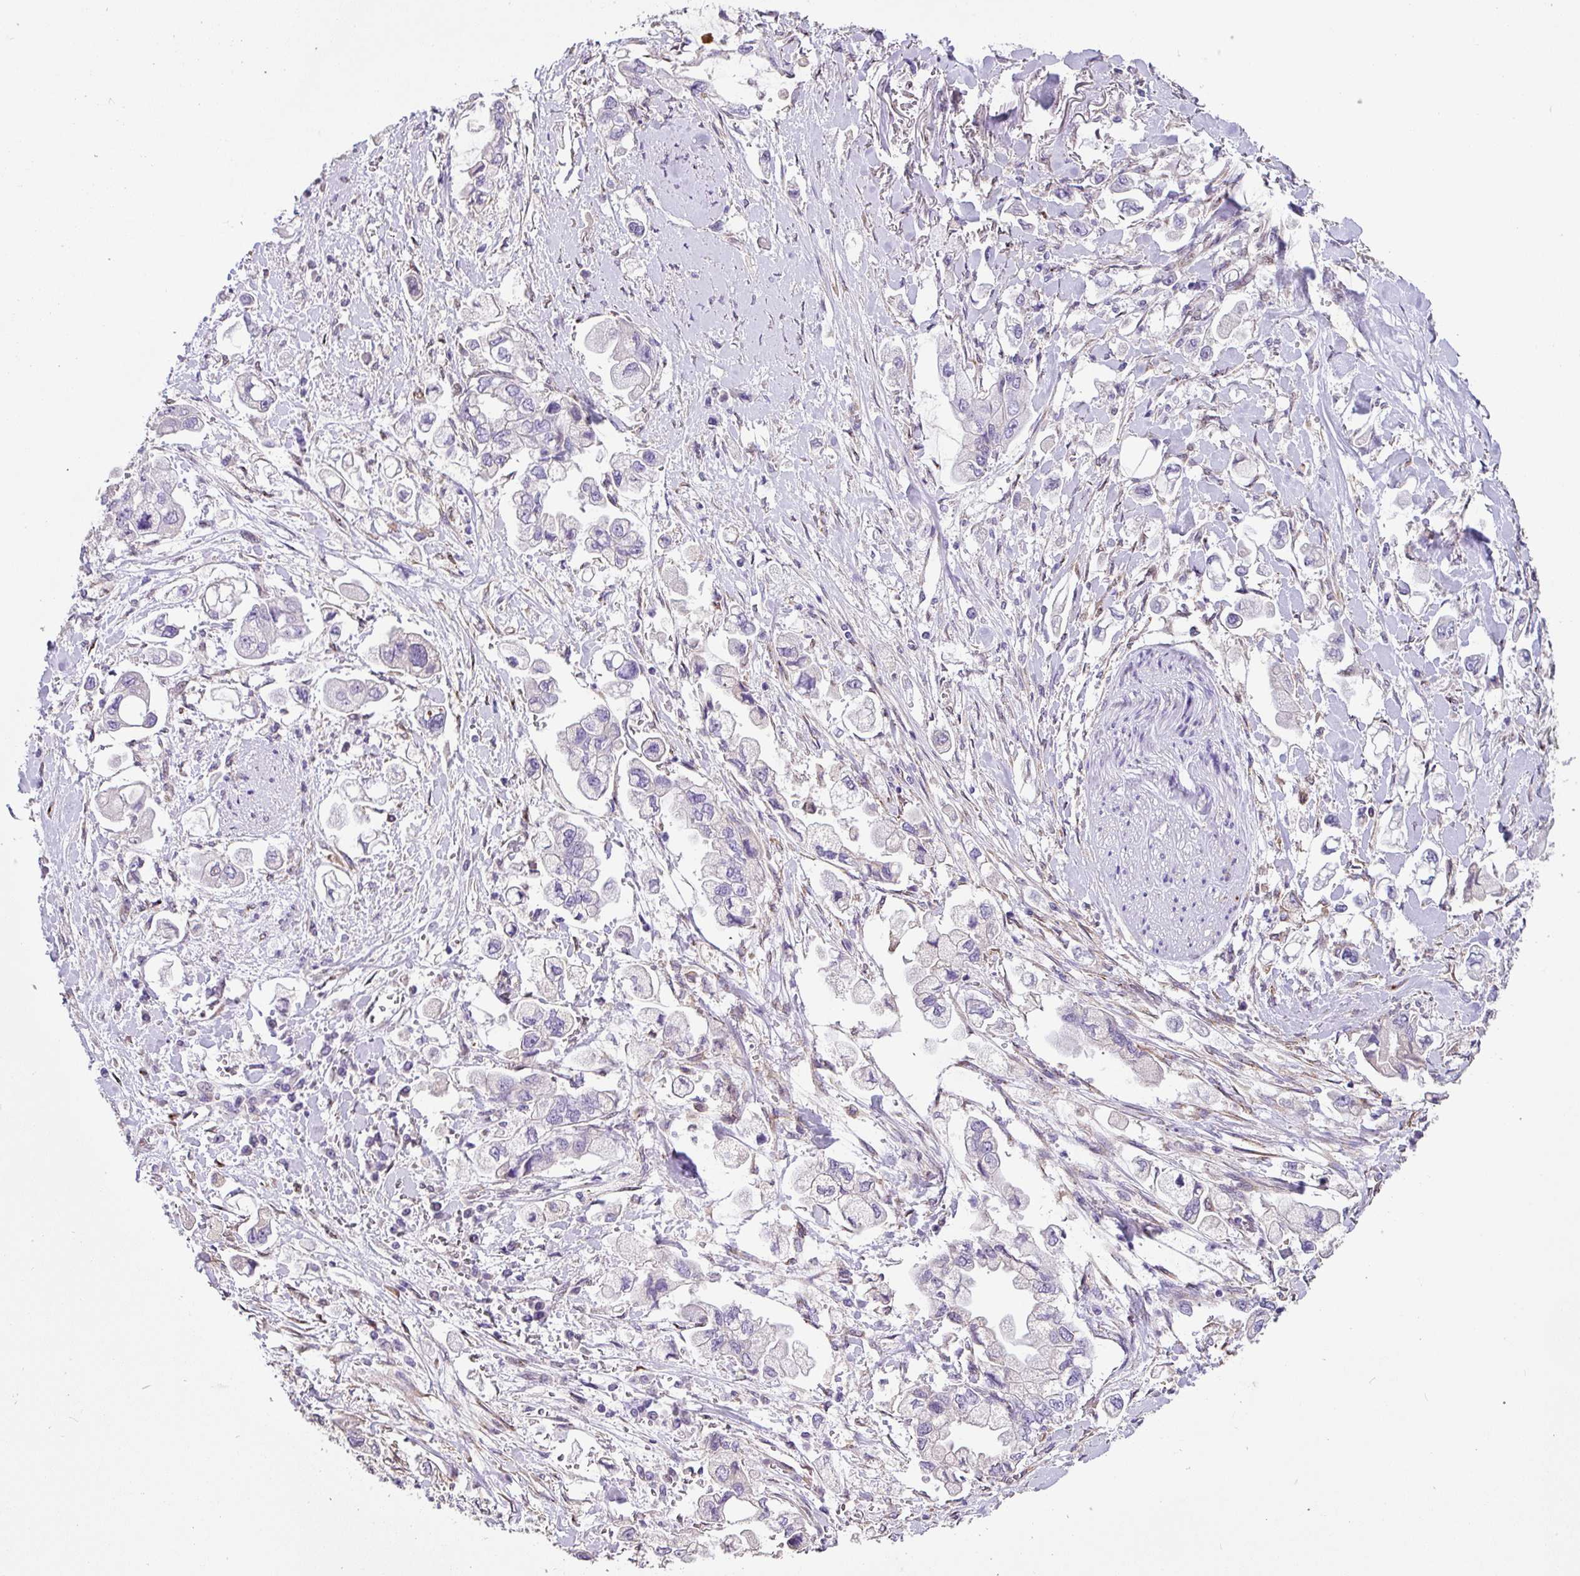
{"staining": {"intensity": "negative", "quantity": "none", "location": "none"}, "tissue": "stomach cancer", "cell_type": "Tumor cells", "image_type": "cancer", "snomed": [{"axis": "morphology", "description": "Adenocarcinoma, NOS"}, {"axis": "topography", "description": "Stomach"}], "caption": "Micrograph shows no protein staining in tumor cells of adenocarcinoma (stomach) tissue.", "gene": "ZG16", "patient": {"sex": "male", "age": 62}}